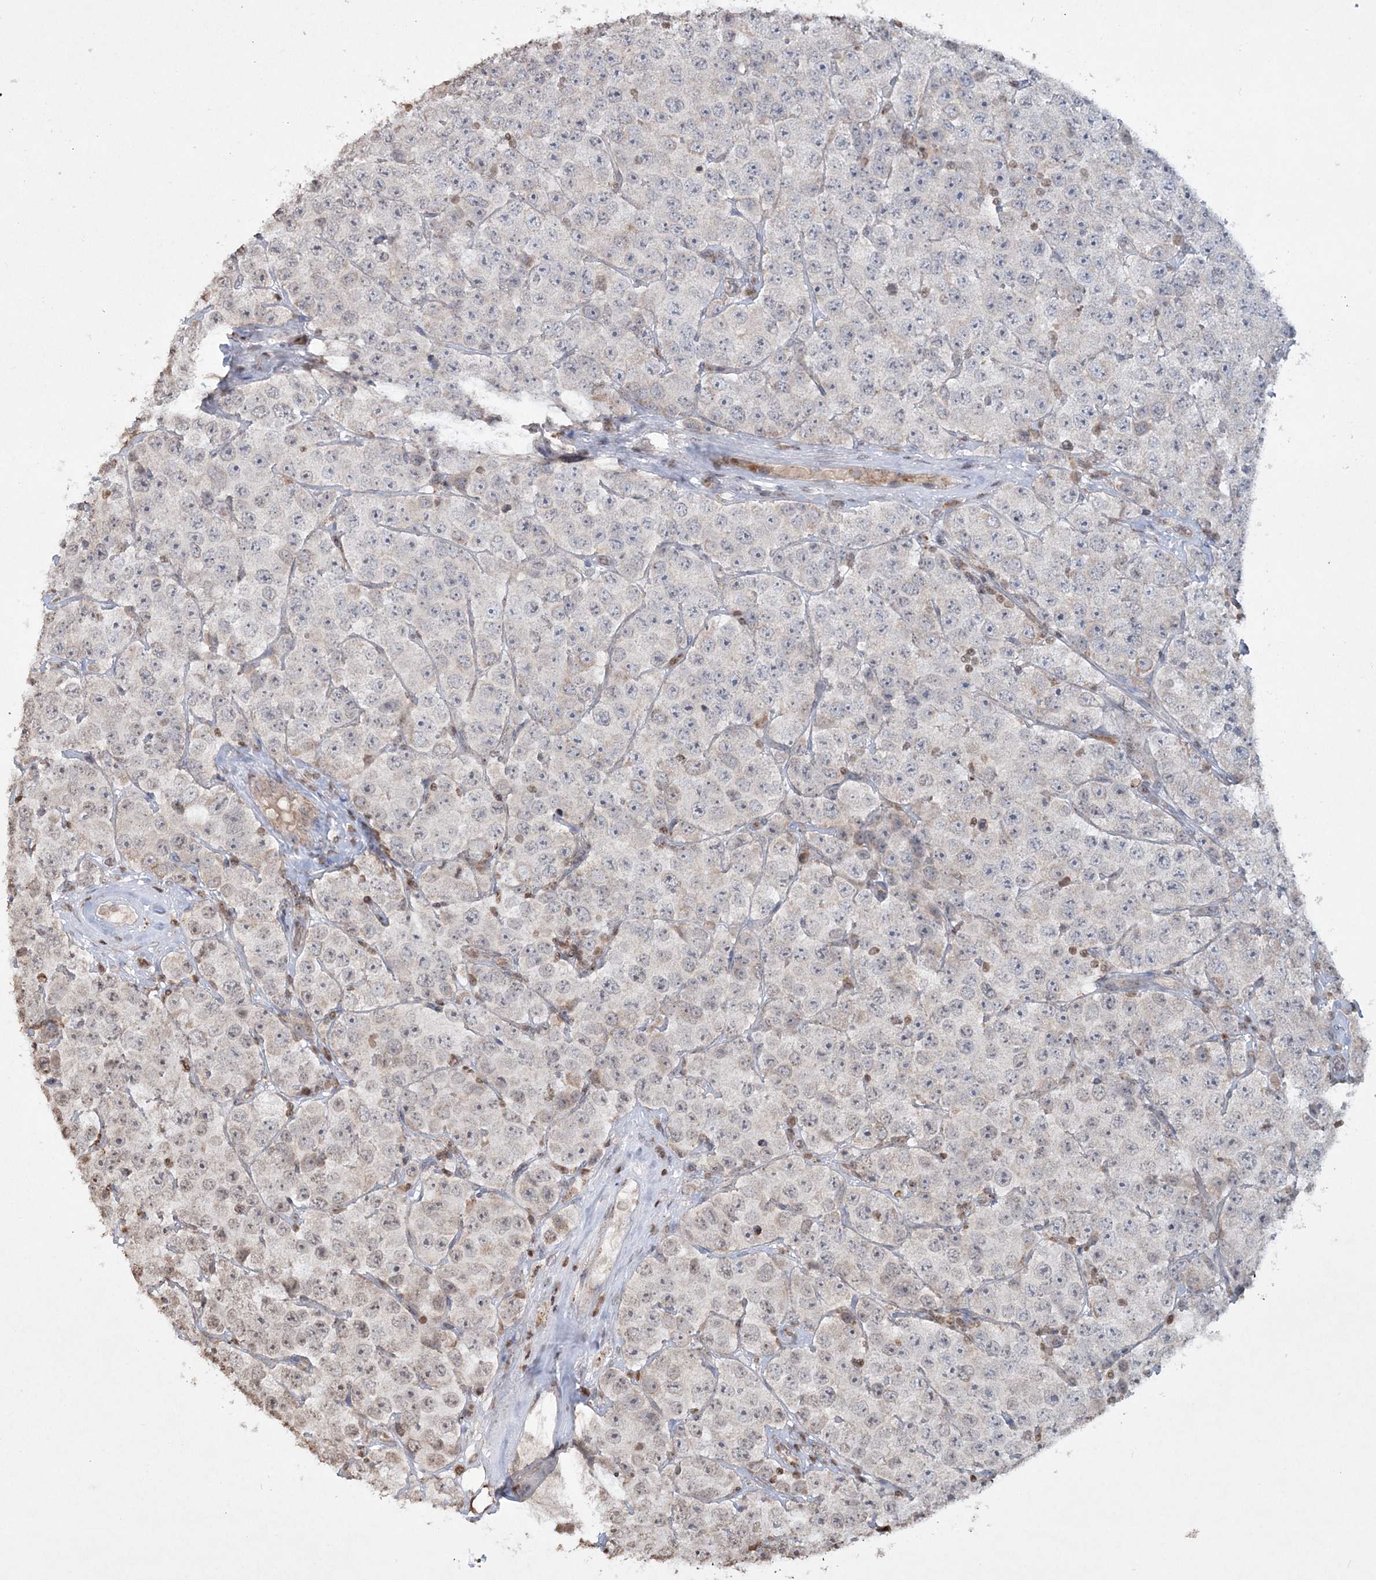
{"staining": {"intensity": "negative", "quantity": "none", "location": "none"}, "tissue": "testis cancer", "cell_type": "Tumor cells", "image_type": "cancer", "snomed": [{"axis": "morphology", "description": "Seminoma, NOS"}, {"axis": "topography", "description": "Testis"}], "caption": "The photomicrograph displays no staining of tumor cells in seminoma (testis). Nuclei are stained in blue.", "gene": "TTC7A", "patient": {"sex": "male", "age": 28}}